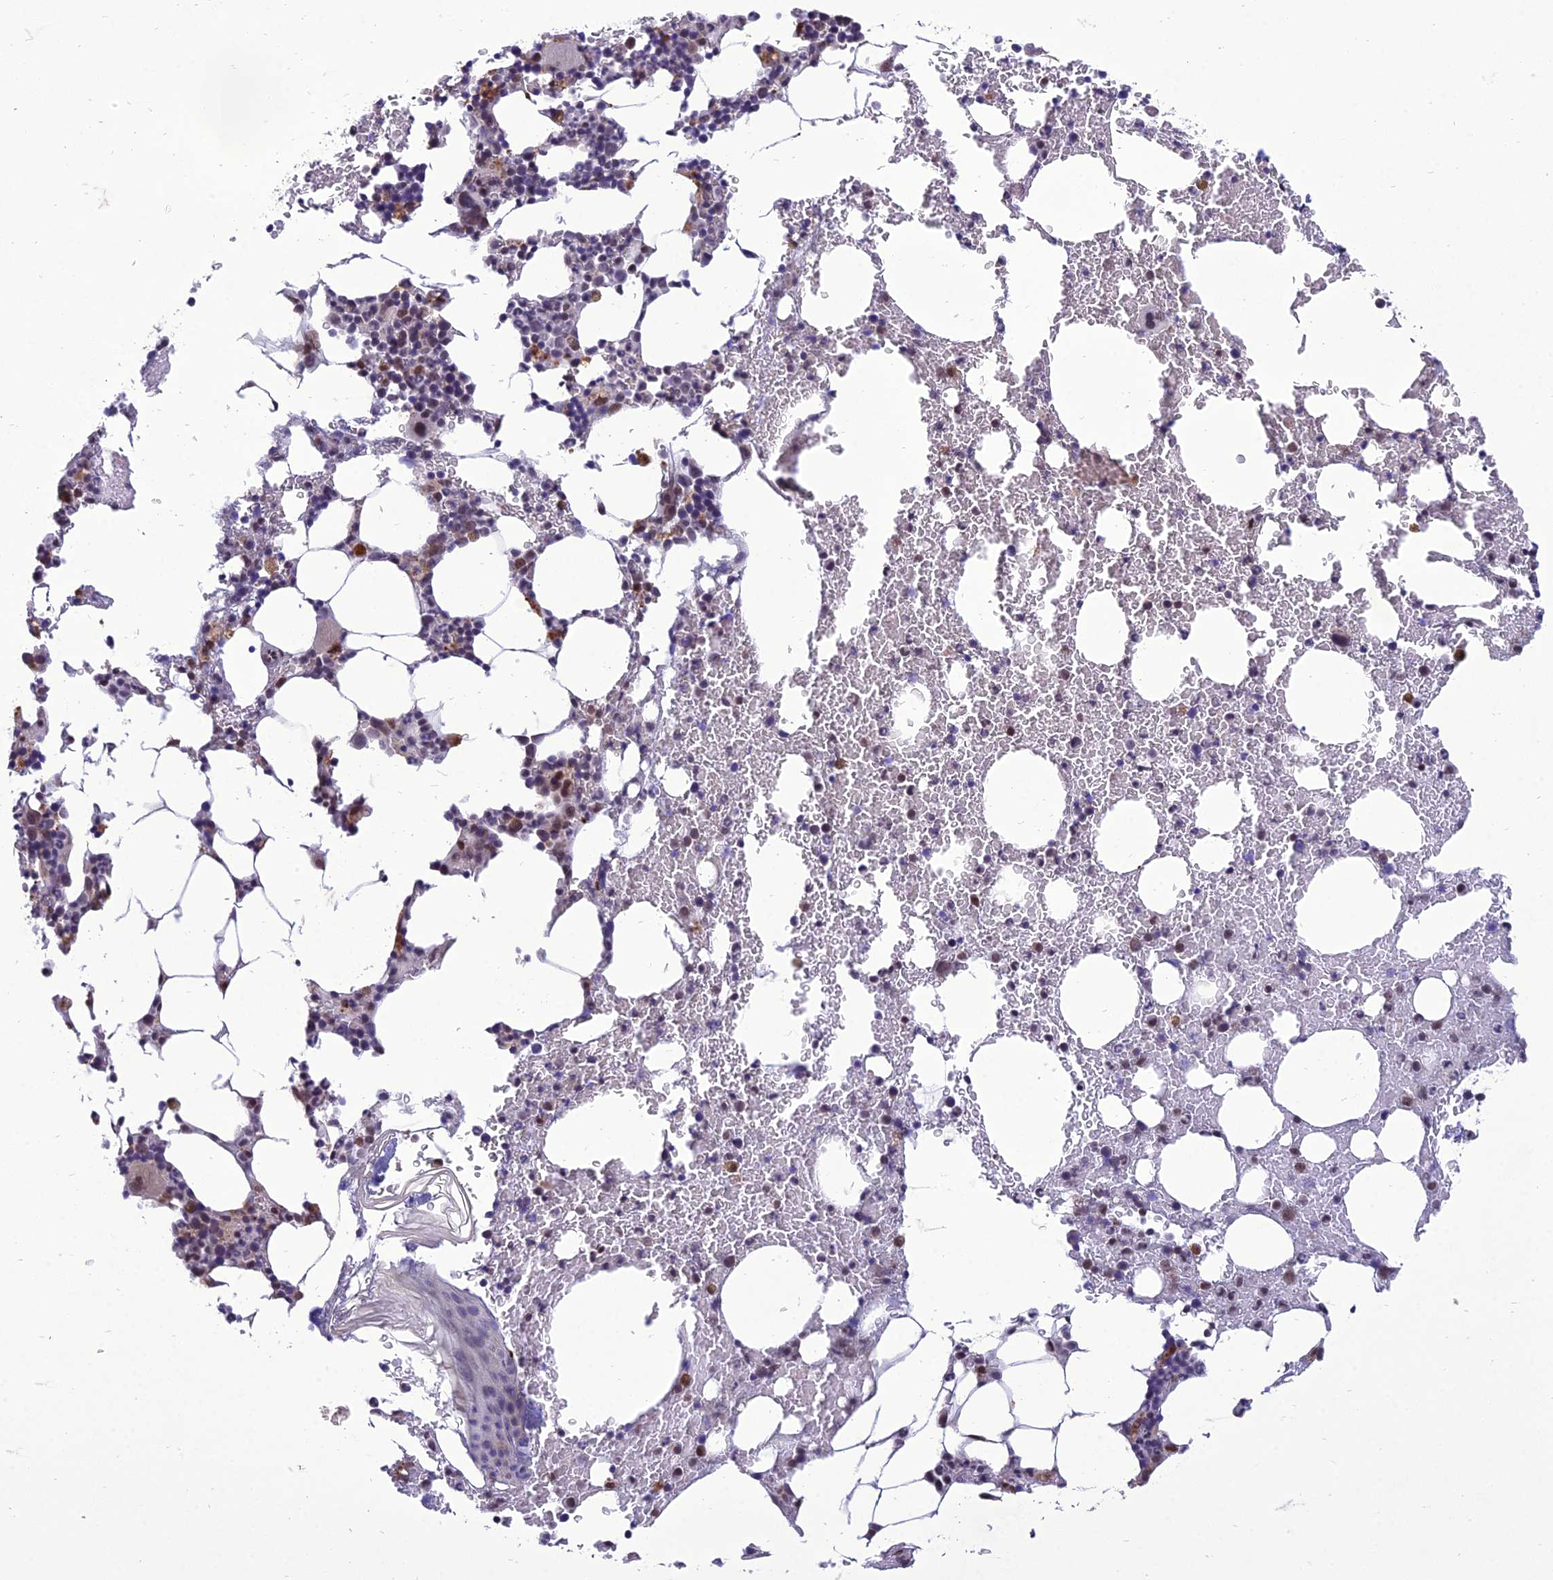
{"staining": {"intensity": "moderate", "quantity": "<25%", "location": "cytoplasmic/membranous,nuclear"}, "tissue": "bone marrow", "cell_type": "Hematopoietic cells", "image_type": "normal", "snomed": [{"axis": "morphology", "description": "Normal tissue, NOS"}, {"axis": "morphology", "description": "Inflammation, NOS"}, {"axis": "topography", "description": "Bone marrow"}], "caption": "Immunohistochemistry of unremarkable bone marrow exhibits low levels of moderate cytoplasmic/membranous,nuclear staining in approximately <25% of hematopoietic cells. (brown staining indicates protein expression, while blue staining denotes nuclei).", "gene": "RANBP3", "patient": {"sex": "male", "age": 41}}